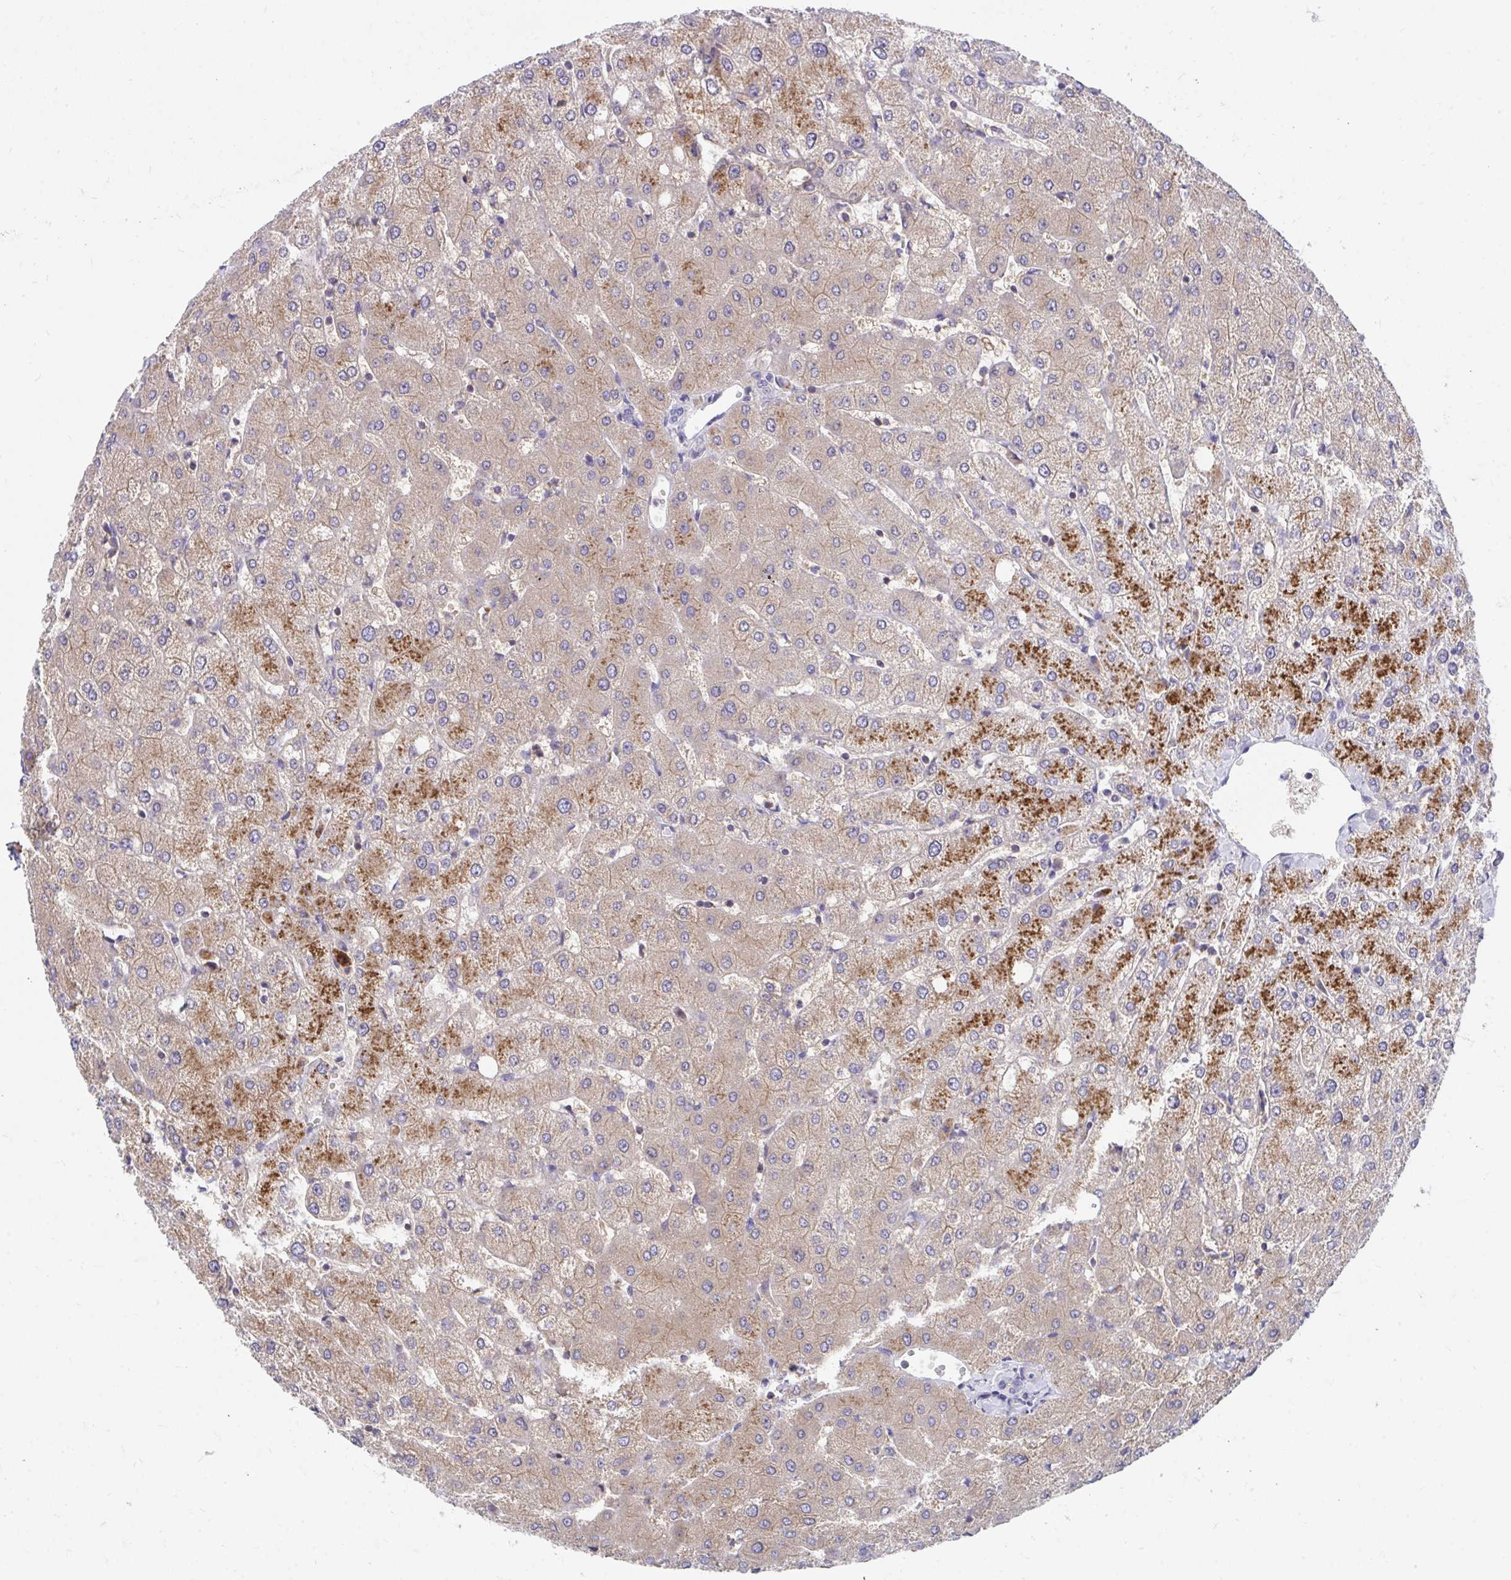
{"staining": {"intensity": "negative", "quantity": "none", "location": "none"}, "tissue": "liver", "cell_type": "Cholangiocytes", "image_type": "normal", "snomed": [{"axis": "morphology", "description": "Normal tissue, NOS"}, {"axis": "topography", "description": "Liver"}], "caption": "Immunohistochemistry photomicrograph of benign liver: human liver stained with DAB reveals no significant protein expression in cholangiocytes. (DAB immunohistochemistry (IHC), high magnification).", "gene": "FHIP1B", "patient": {"sex": "female", "age": 54}}